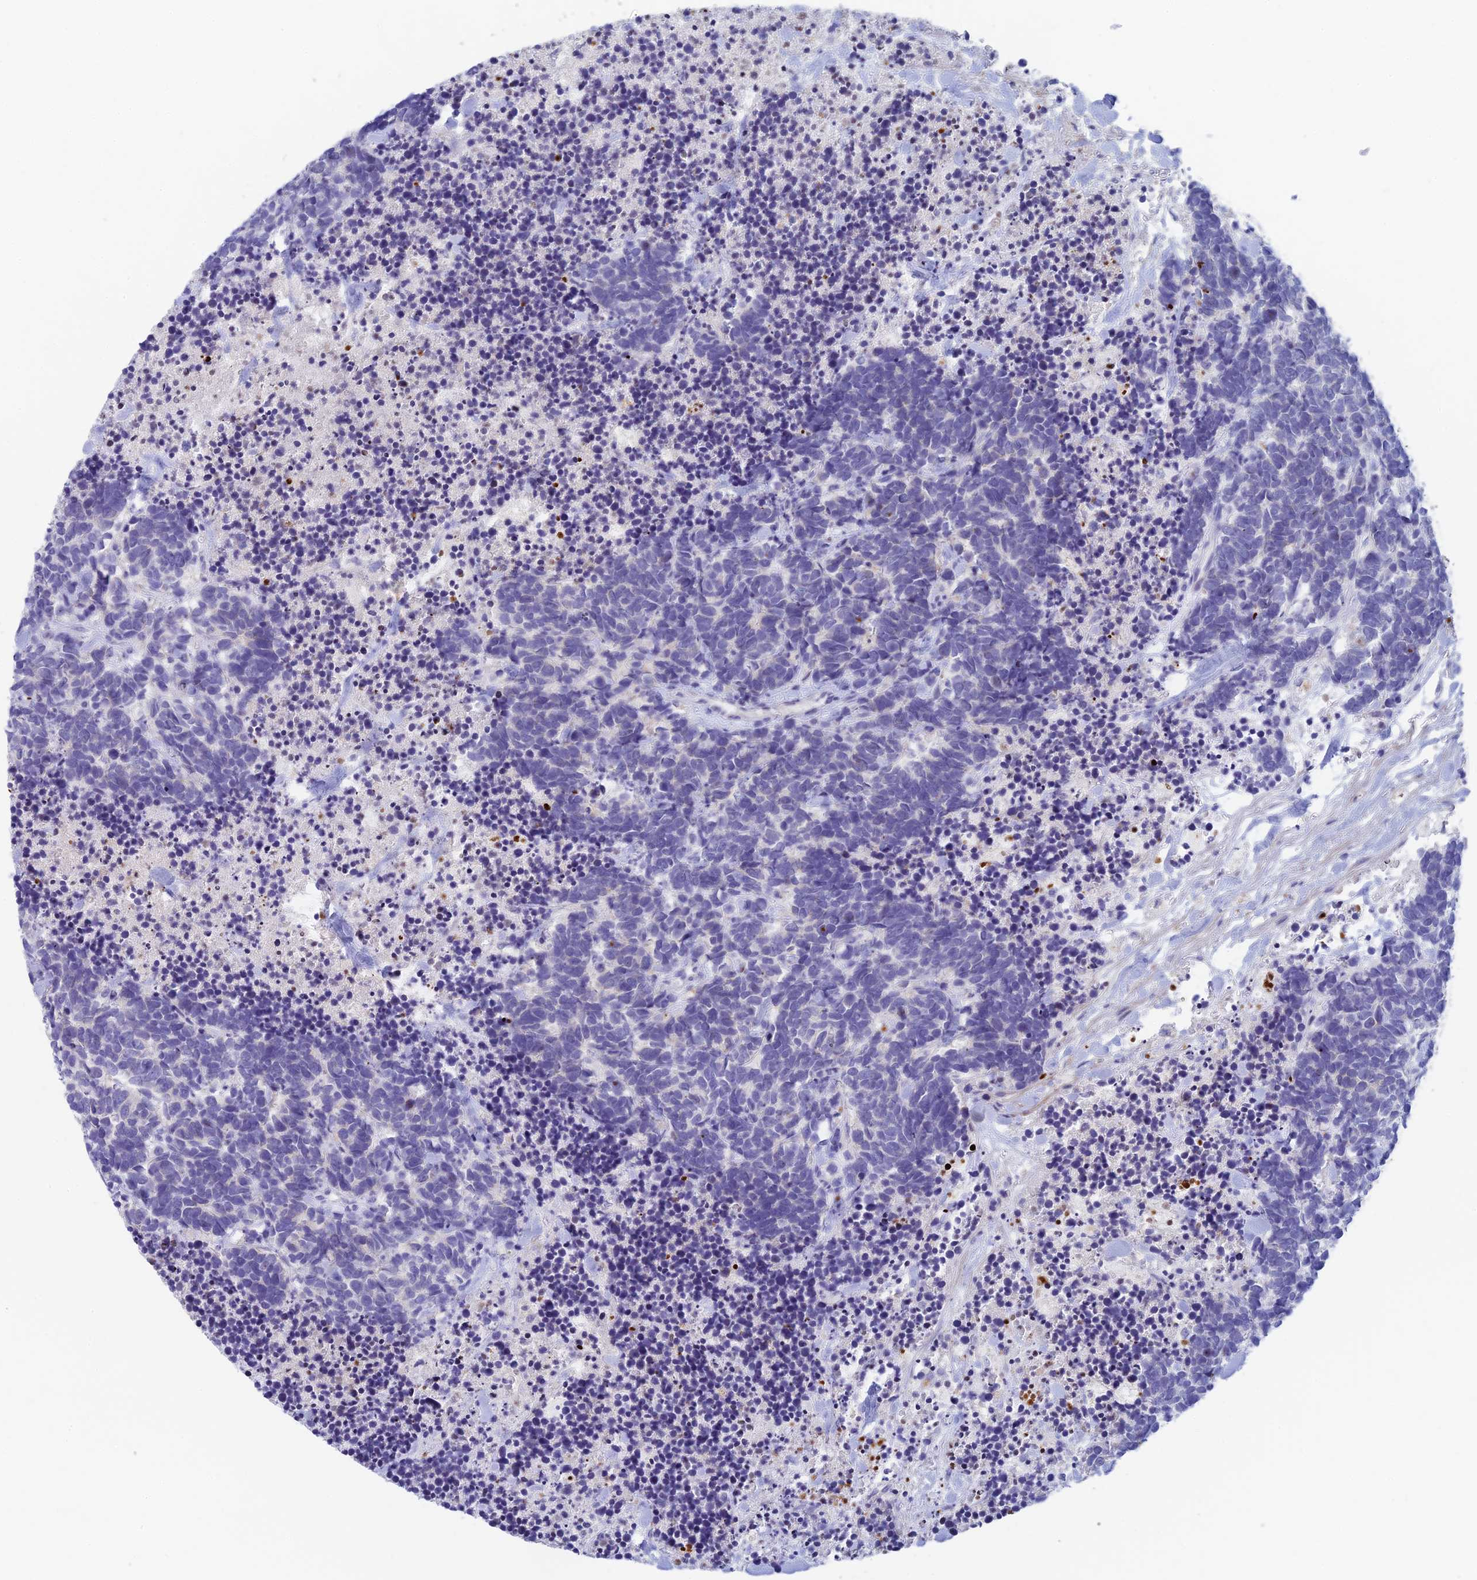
{"staining": {"intensity": "negative", "quantity": "none", "location": "none"}, "tissue": "carcinoid", "cell_type": "Tumor cells", "image_type": "cancer", "snomed": [{"axis": "morphology", "description": "Carcinoma, NOS"}, {"axis": "morphology", "description": "Carcinoid, malignant, NOS"}, {"axis": "topography", "description": "Prostate"}], "caption": "A photomicrograph of carcinoma stained for a protein shows no brown staining in tumor cells. Nuclei are stained in blue.", "gene": "REXO5", "patient": {"sex": "male", "age": 57}}